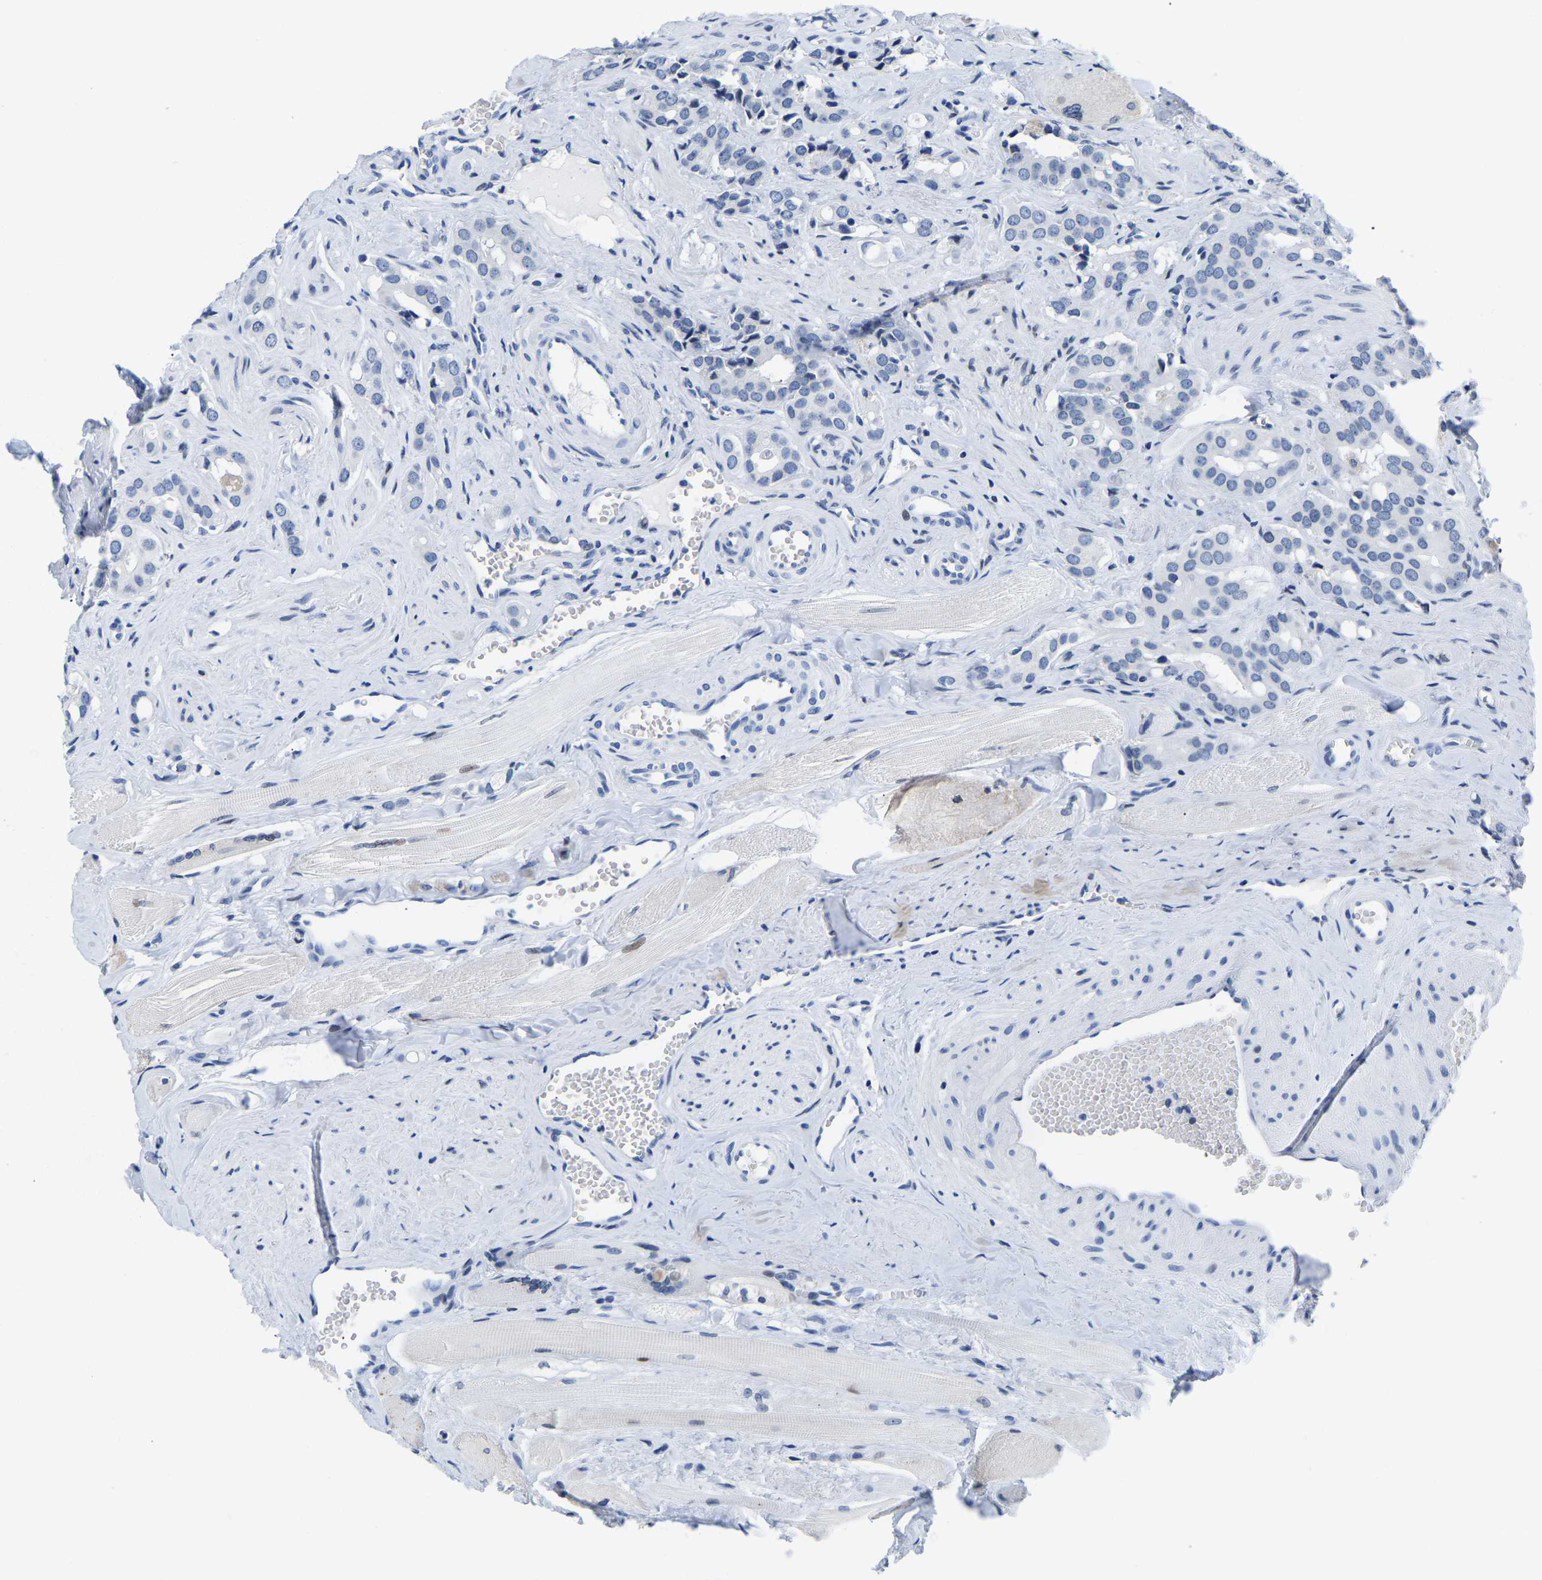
{"staining": {"intensity": "negative", "quantity": "none", "location": "none"}, "tissue": "prostate cancer", "cell_type": "Tumor cells", "image_type": "cancer", "snomed": [{"axis": "morphology", "description": "Adenocarcinoma, High grade"}, {"axis": "topography", "description": "Prostate"}], "caption": "Immunohistochemical staining of prostate adenocarcinoma (high-grade) reveals no significant staining in tumor cells.", "gene": "UPK3A", "patient": {"sex": "male", "age": 52}}